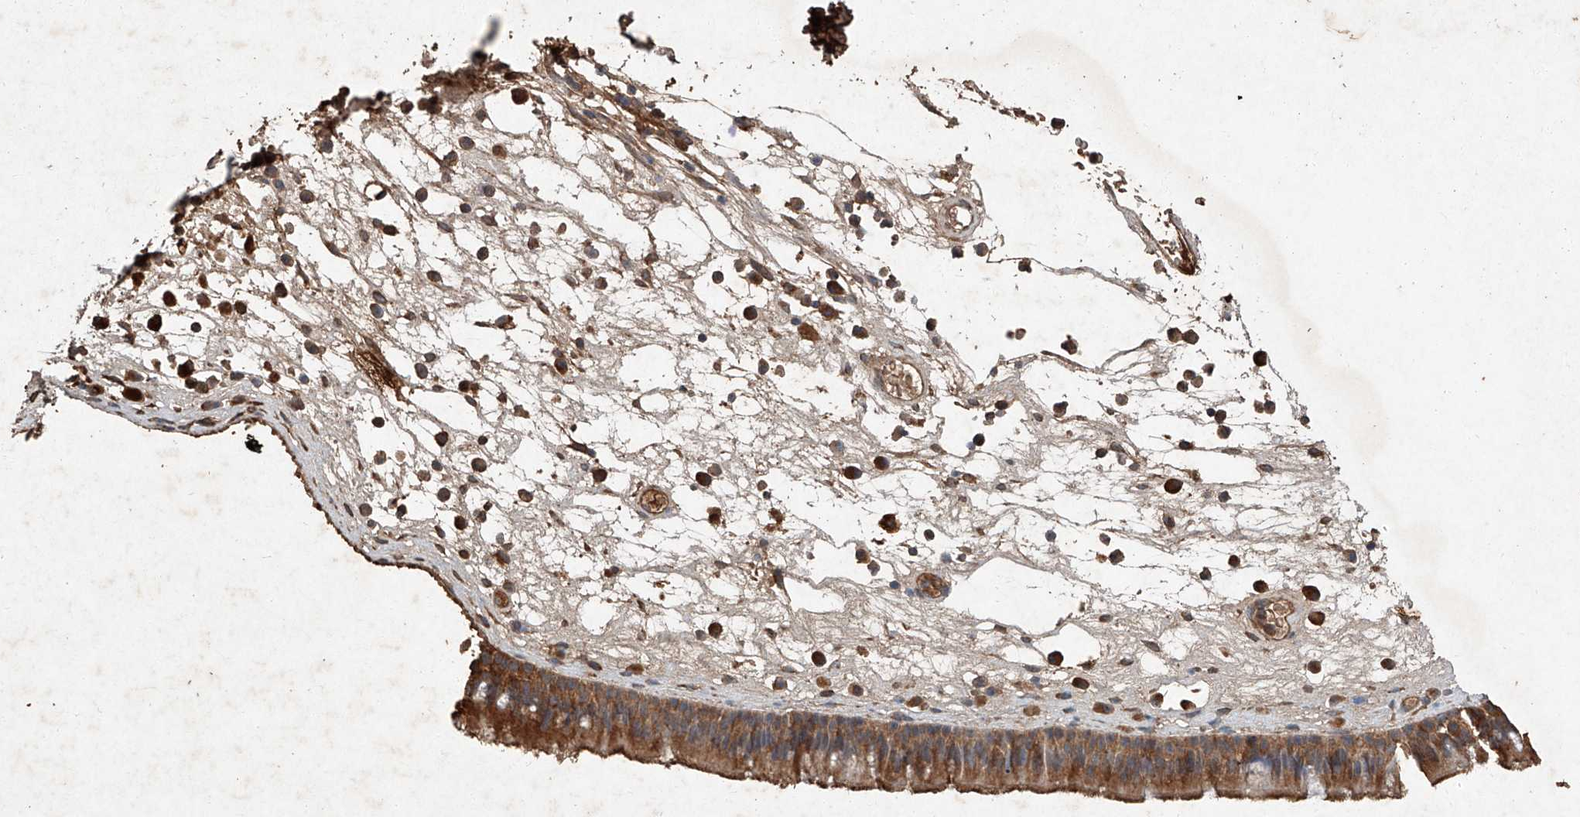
{"staining": {"intensity": "moderate", "quantity": ">75%", "location": "cytoplasmic/membranous"}, "tissue": "nasopharynx", "cell_type": "Respiratory epithelial cells", "image_type": "normal", "snomed": [{"axis": "morphology", "description": "Normal tissue, NOS"}, {"axis": "morphology", "description": "Inflammation, NOS"}, {"axis": "morphology", "description": "Malignant melanoma, Metastatic site"}, {"axis": "topography", "description": "Nasopharynx"}], "caption": "Normal nasopharynx was stained to show a protein in brown. There is medium levels of moderate cytoplasmic/membranous positivity in about >75% of respiratory epithelial cells. (brown staining indicates protein expression, while blue staining denotes nuclei).", "gene": "STK3", "patient": {"sex": "male", "age": 70}}